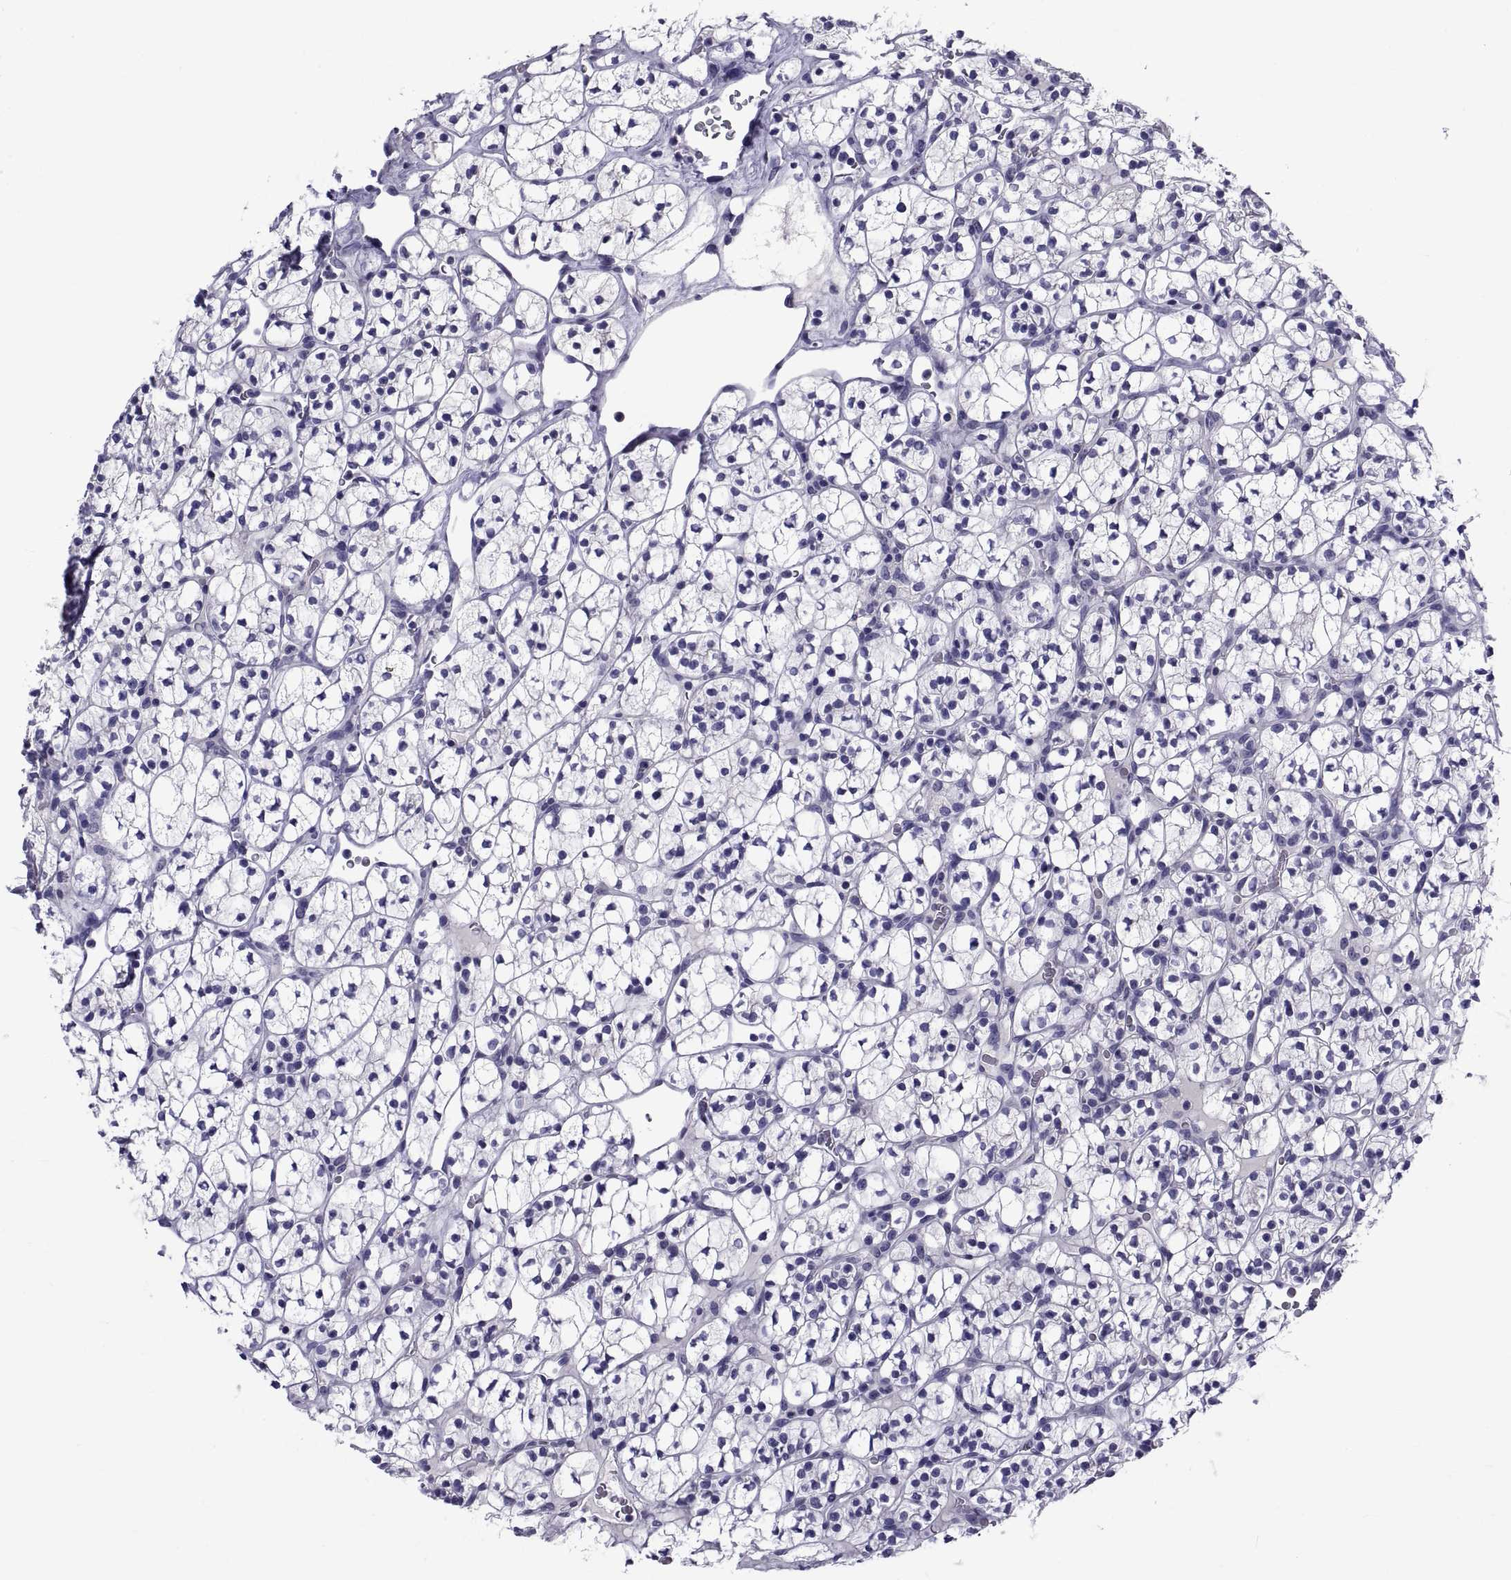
{"staining": {"intensity": "negative", "quantity": "none", "location": "none"}, "tissue": "renal cancer", "cell_type": "Tumor cells", "image_type": "cancer", "snomed": [{"axis": "morphology", "description": "Adenocarcinoma, NOS"}, {"axis": "topography", "description": "Kidney"}], "caption": "An immunohistochemistry photomicrograph of renal adenocarcinoma is shown. There is no staining in tumor cells of renal adenocarcinoma. (DAB (3,3'-diaminobenzidine) immunohistochemistry (IHC) visualized using brightfield microscopy, high magnification).", "gene": "TGFBR3L", "patient": {"sex": "female", "age": 89}}